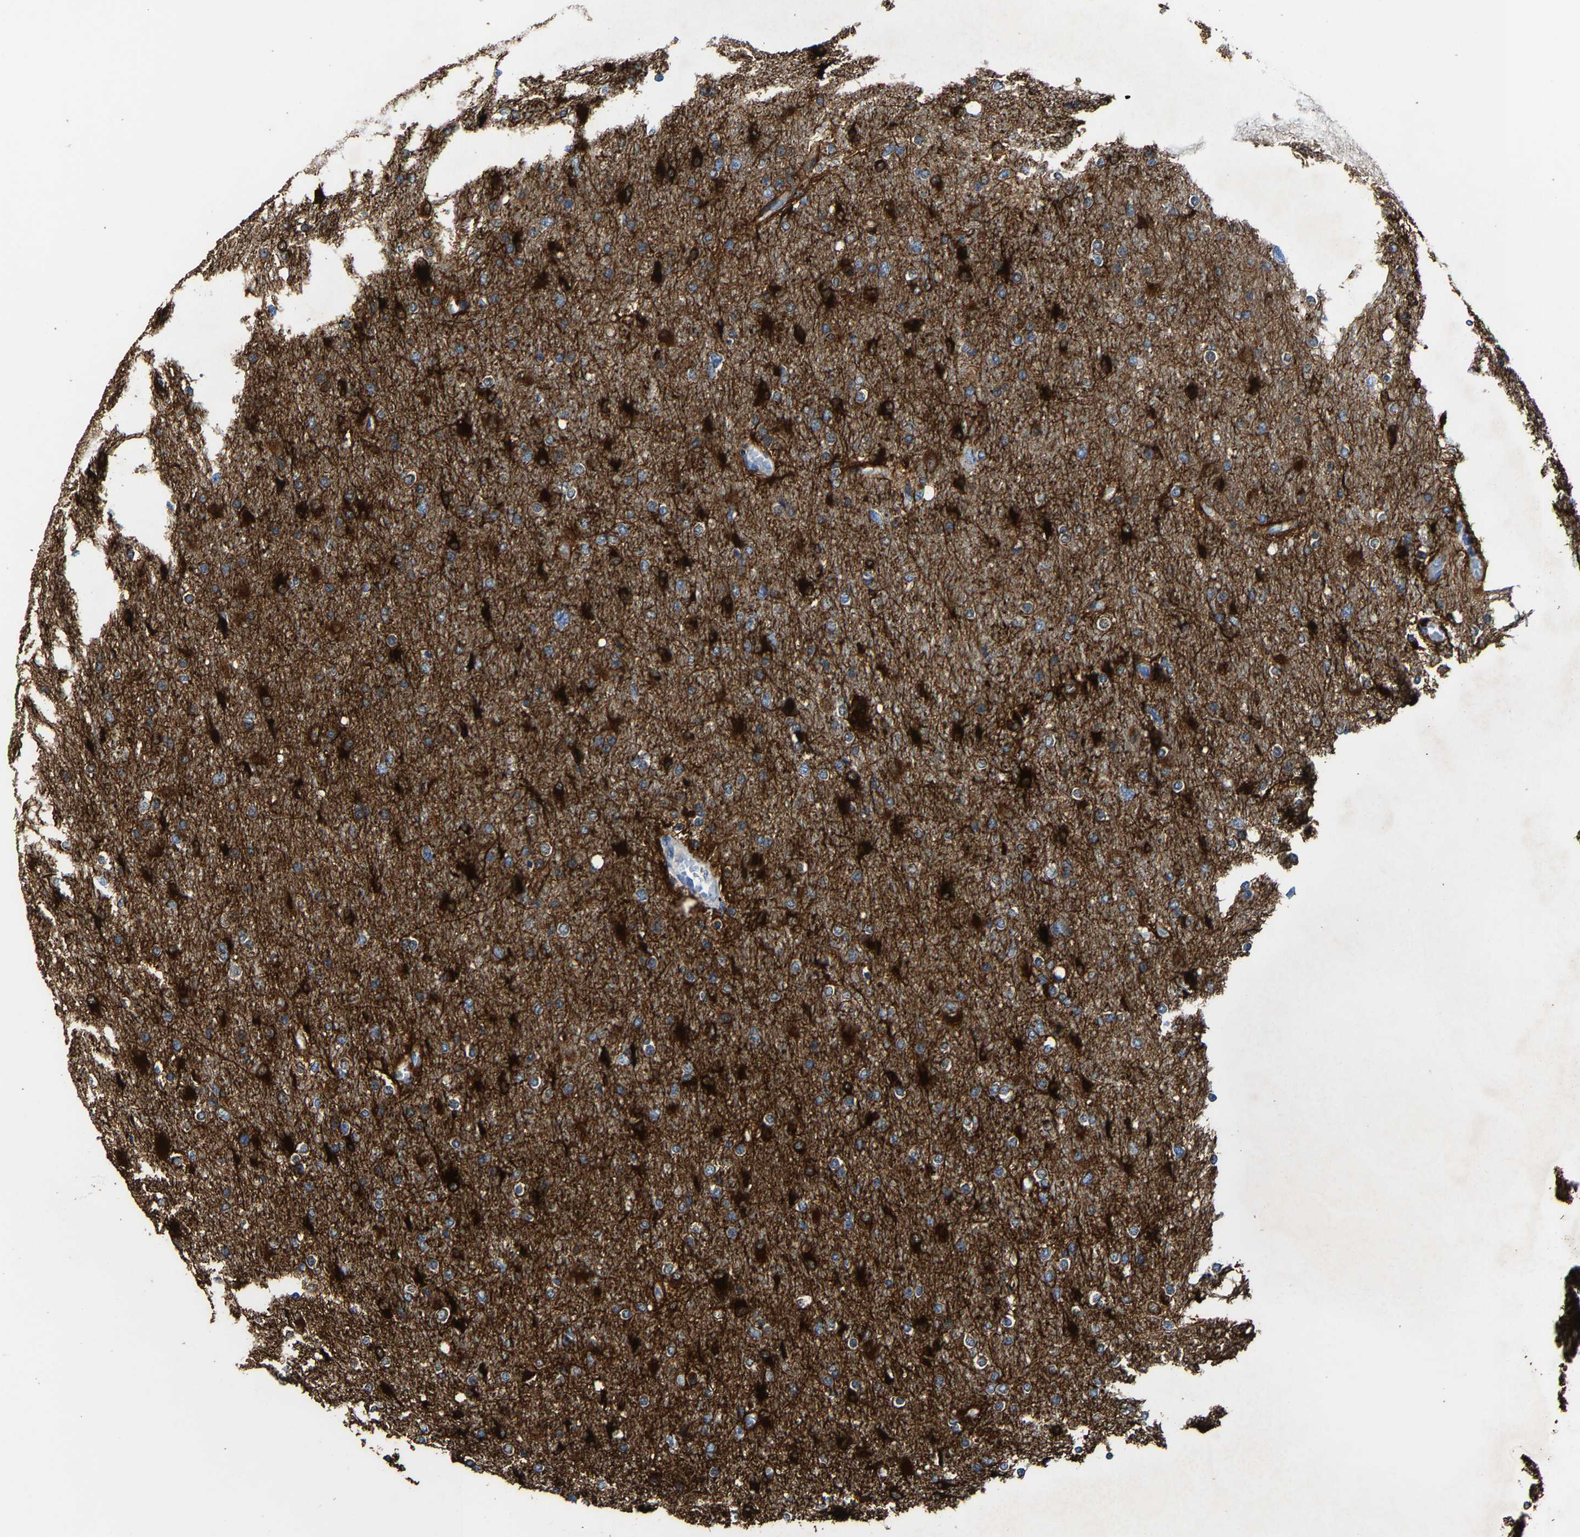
{"staining": {"intensity": "strong", "quantity": "25%-75%", "location": "cytoplasmic/membranous"}, "tissue": "glioma", "cell_type": "Tumor cells", "image_type": "cancer", "snomed": [{"axis": "morphology", "description": "Glioma, malignant, High grade"}, {"axis": "topography", "description": "Cerebral cortex"}], "caption": "High-power microscopy captured an immunohistochemistry histopathology image of glioma, revealing strong cytoplasmic/membranous positivity in approximately 25%-75% of tumor cells.", "gene": "AGK", "patient": {"sex": "female", "age": 36}}